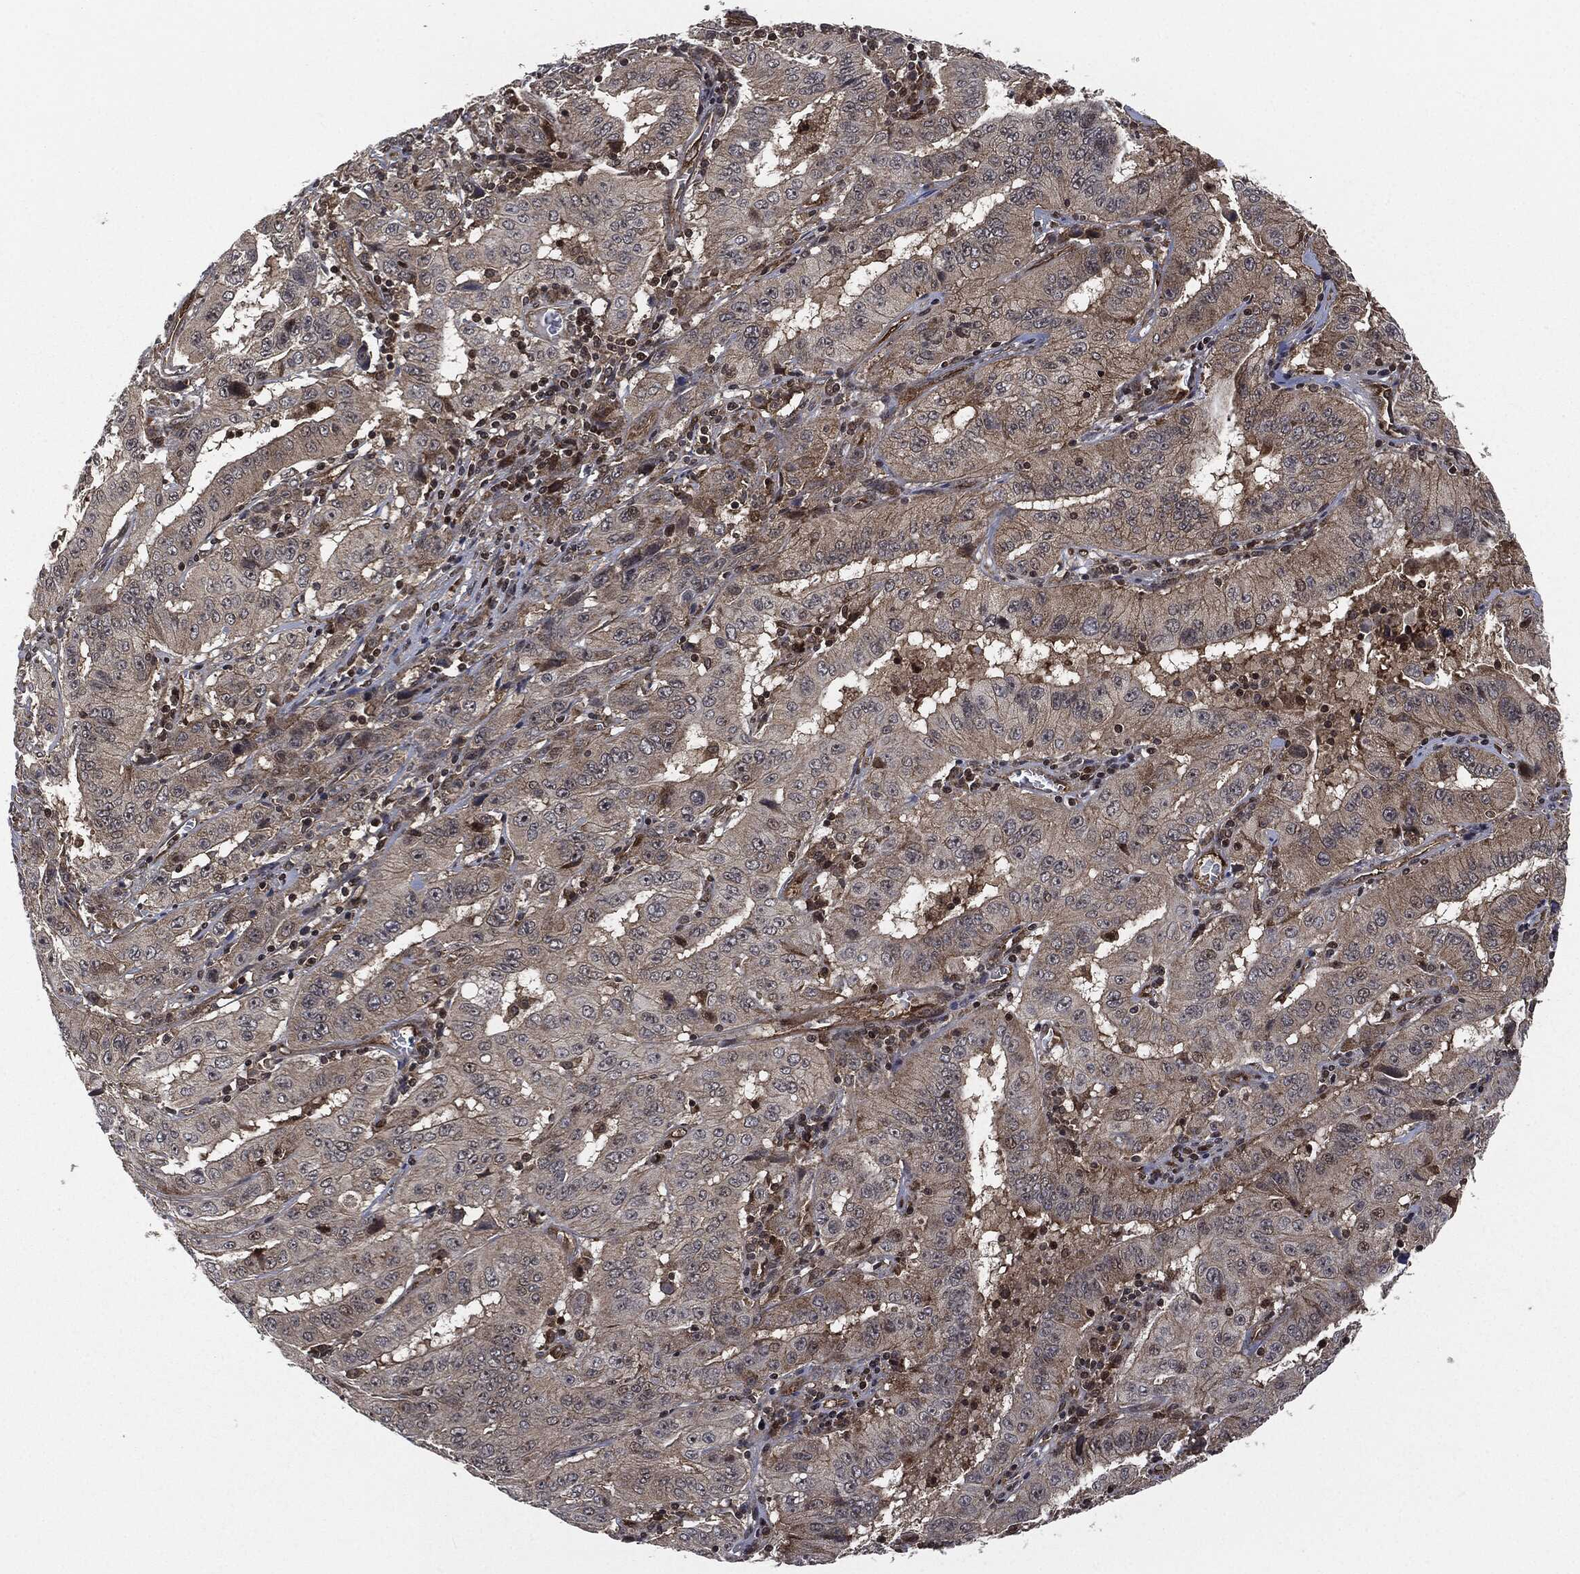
{"staining": {"intensity": "weak", "quantity": ">75%", "location": "cytoplasmic/membranous"}, "tissue": "pancreatic cancer", "cell_type": "Tumor cells", "image_type": "cancer", "snomed": [{"axis": "morphology", "description": "Adenocarcinoma, NOS"}, {"axis": "topography", "description": "Pancreas"}], "caption": "Human pancreatic cancer (adenocarcinoma) stained with a protein marker exhibits weak staining in tumor cells.", "gene": "HRAS", "patient": {"sex": "male", "age": 63}}